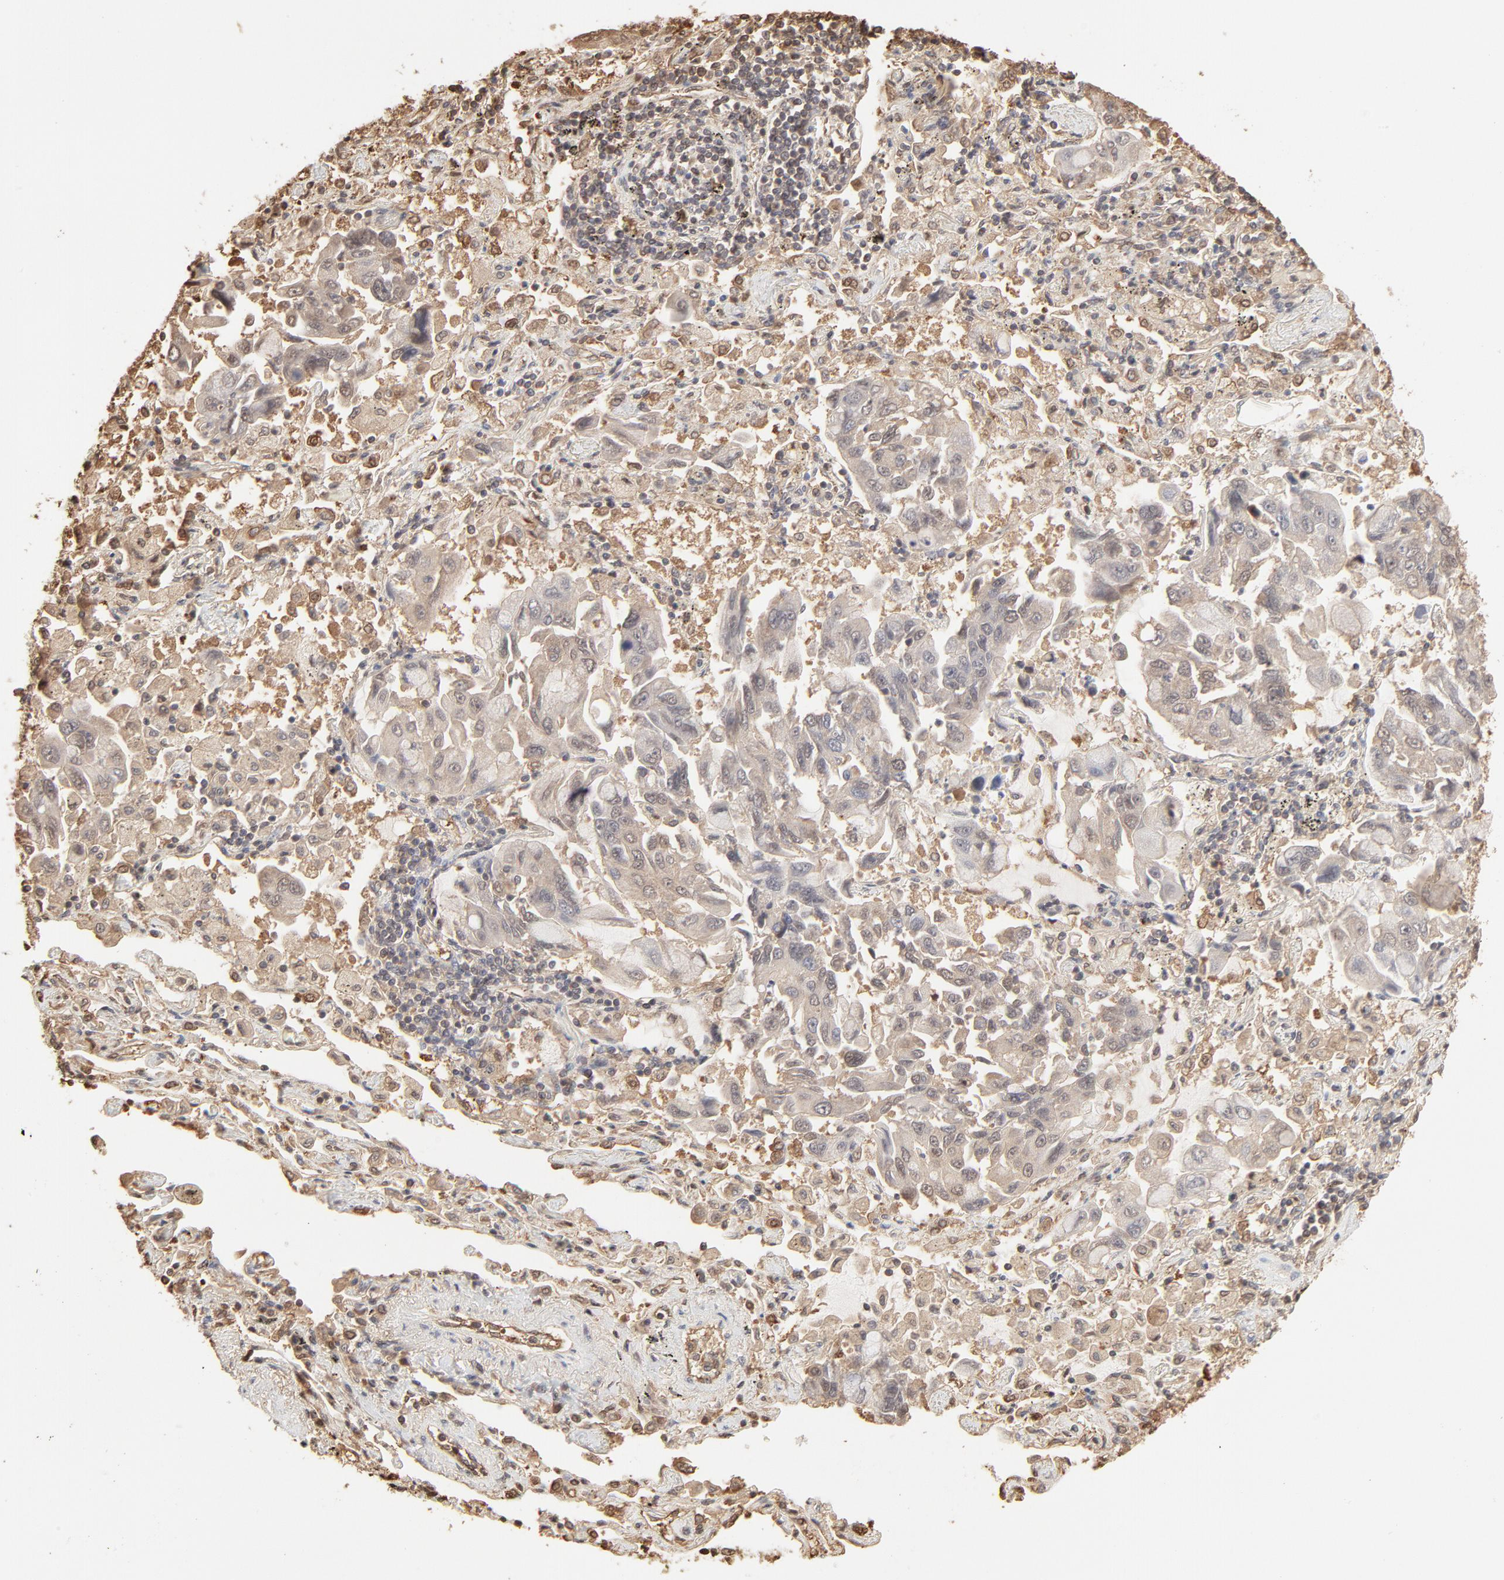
{"staining": {"intensity": "weak", "quantity": ">75%", "location": "cytoplasmic/membranous"}, "tissue": "lung cancer", "cell_type": "Tumor cells", "image_type": "cancer", "snomed": [{"axis": "morphology", "description": "Adenocarcinoma, NOS"}, {"axis": "topography", "description": "Lung"}], "caption": "Weak cytoplasmic/membranous protein positivity is appreciated in approximately >75% of tumor cells in lung cancer. Immunohistochemistry stains the protein in brown and the nuclei are stained blue.", "gene": "PPP2CA", "patient": {"sex": "male", "age": 64}}